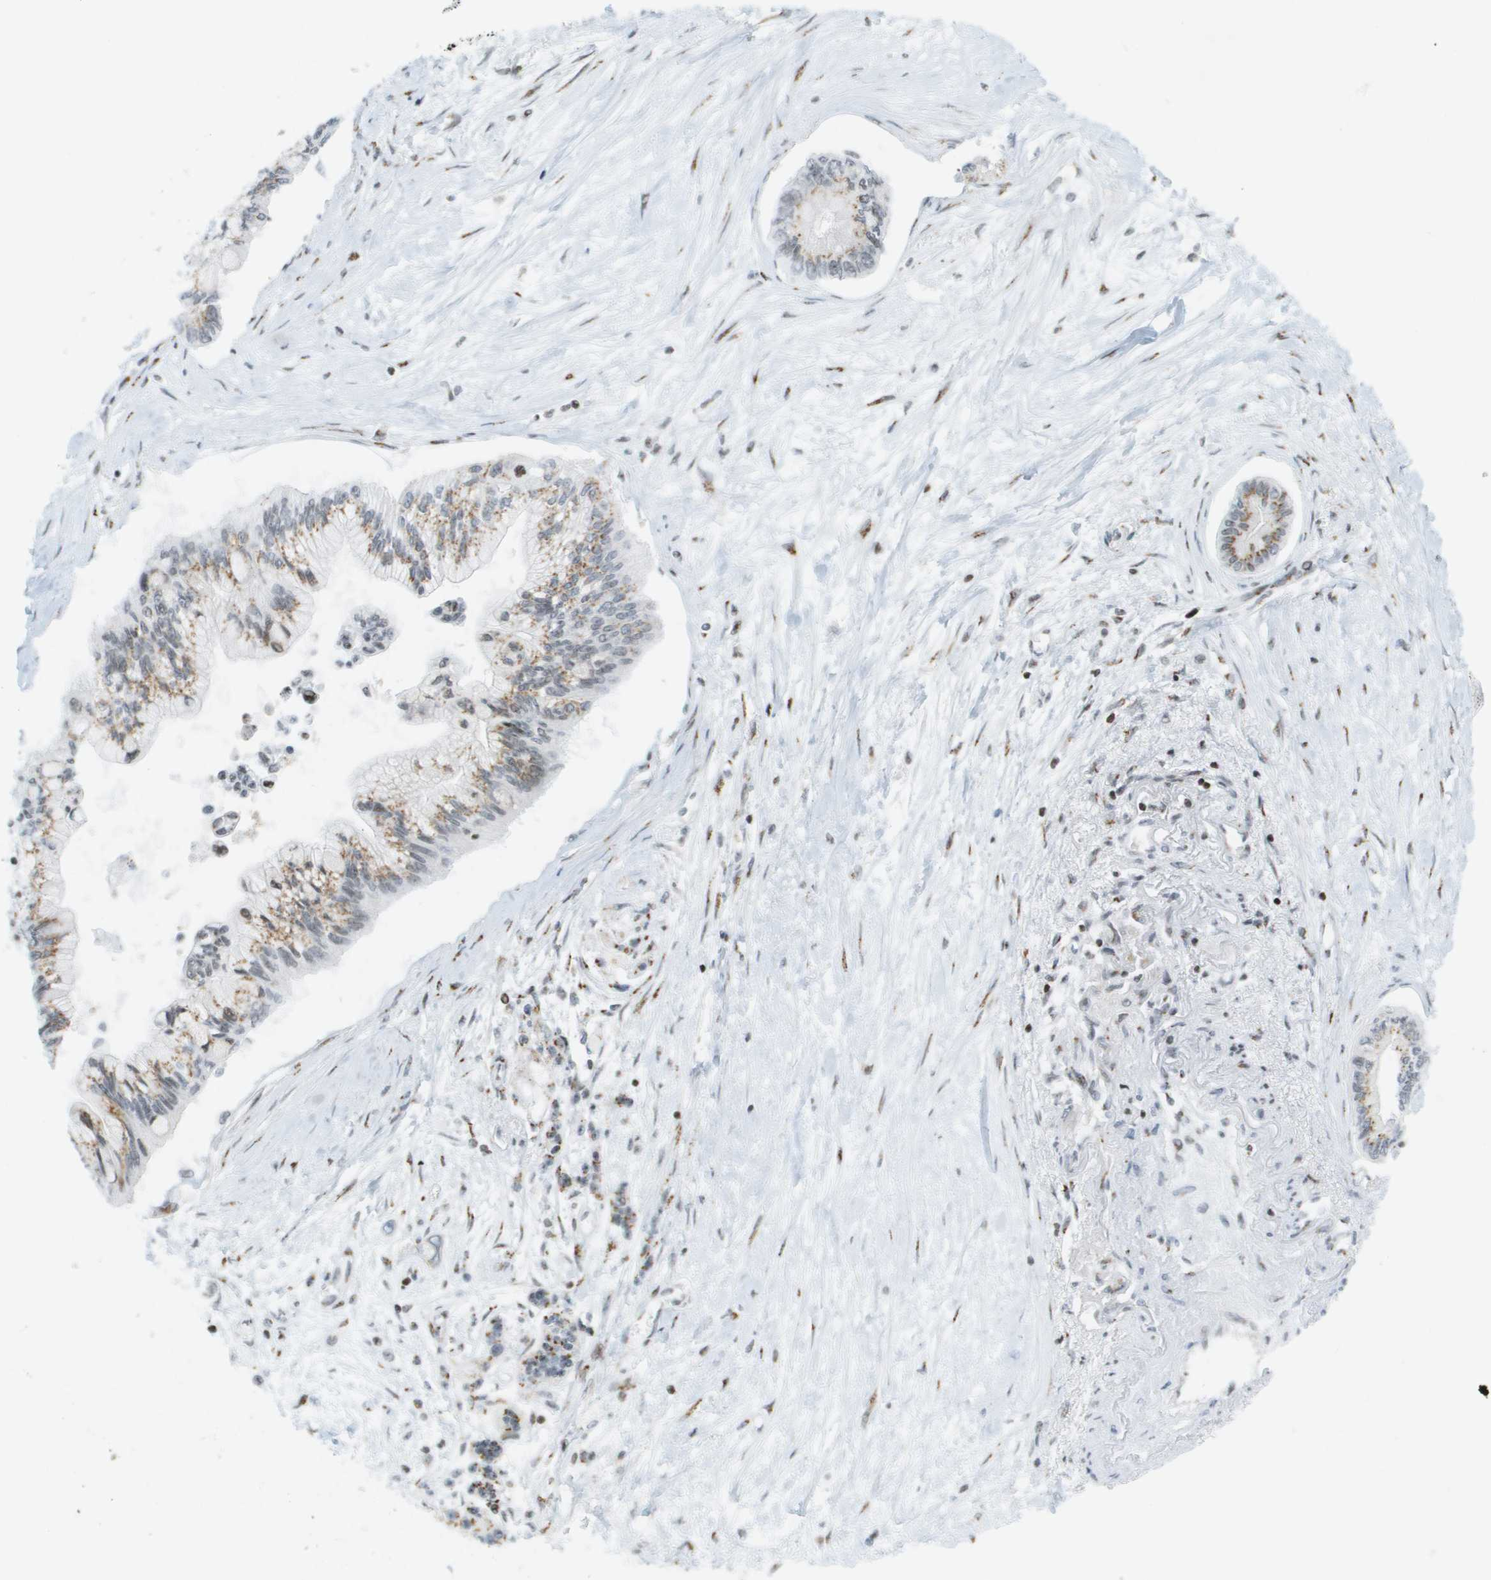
{"staining": {"intensity": "moderate", "quantity": ">75%", "location": "cytoplasmic/membranous"}, "tissue": "pancreatic cancer", "cell_type": "Tumor cells", "image_type": "cancer", "snomed": [{"axis": "morphology", "description": "Adenocarcinoma, NOS"}, {"axis": "topography", "description": "Pancreas"}], "caption": "IHC (DAB) staining of human pancreatic adenocarcinoma demonstrates moderate cytoplasmic/membranous protein positivity in about >75% of tumor cells.", "gene": "EVC", "patient": {"sex": "female", "age": 77}}